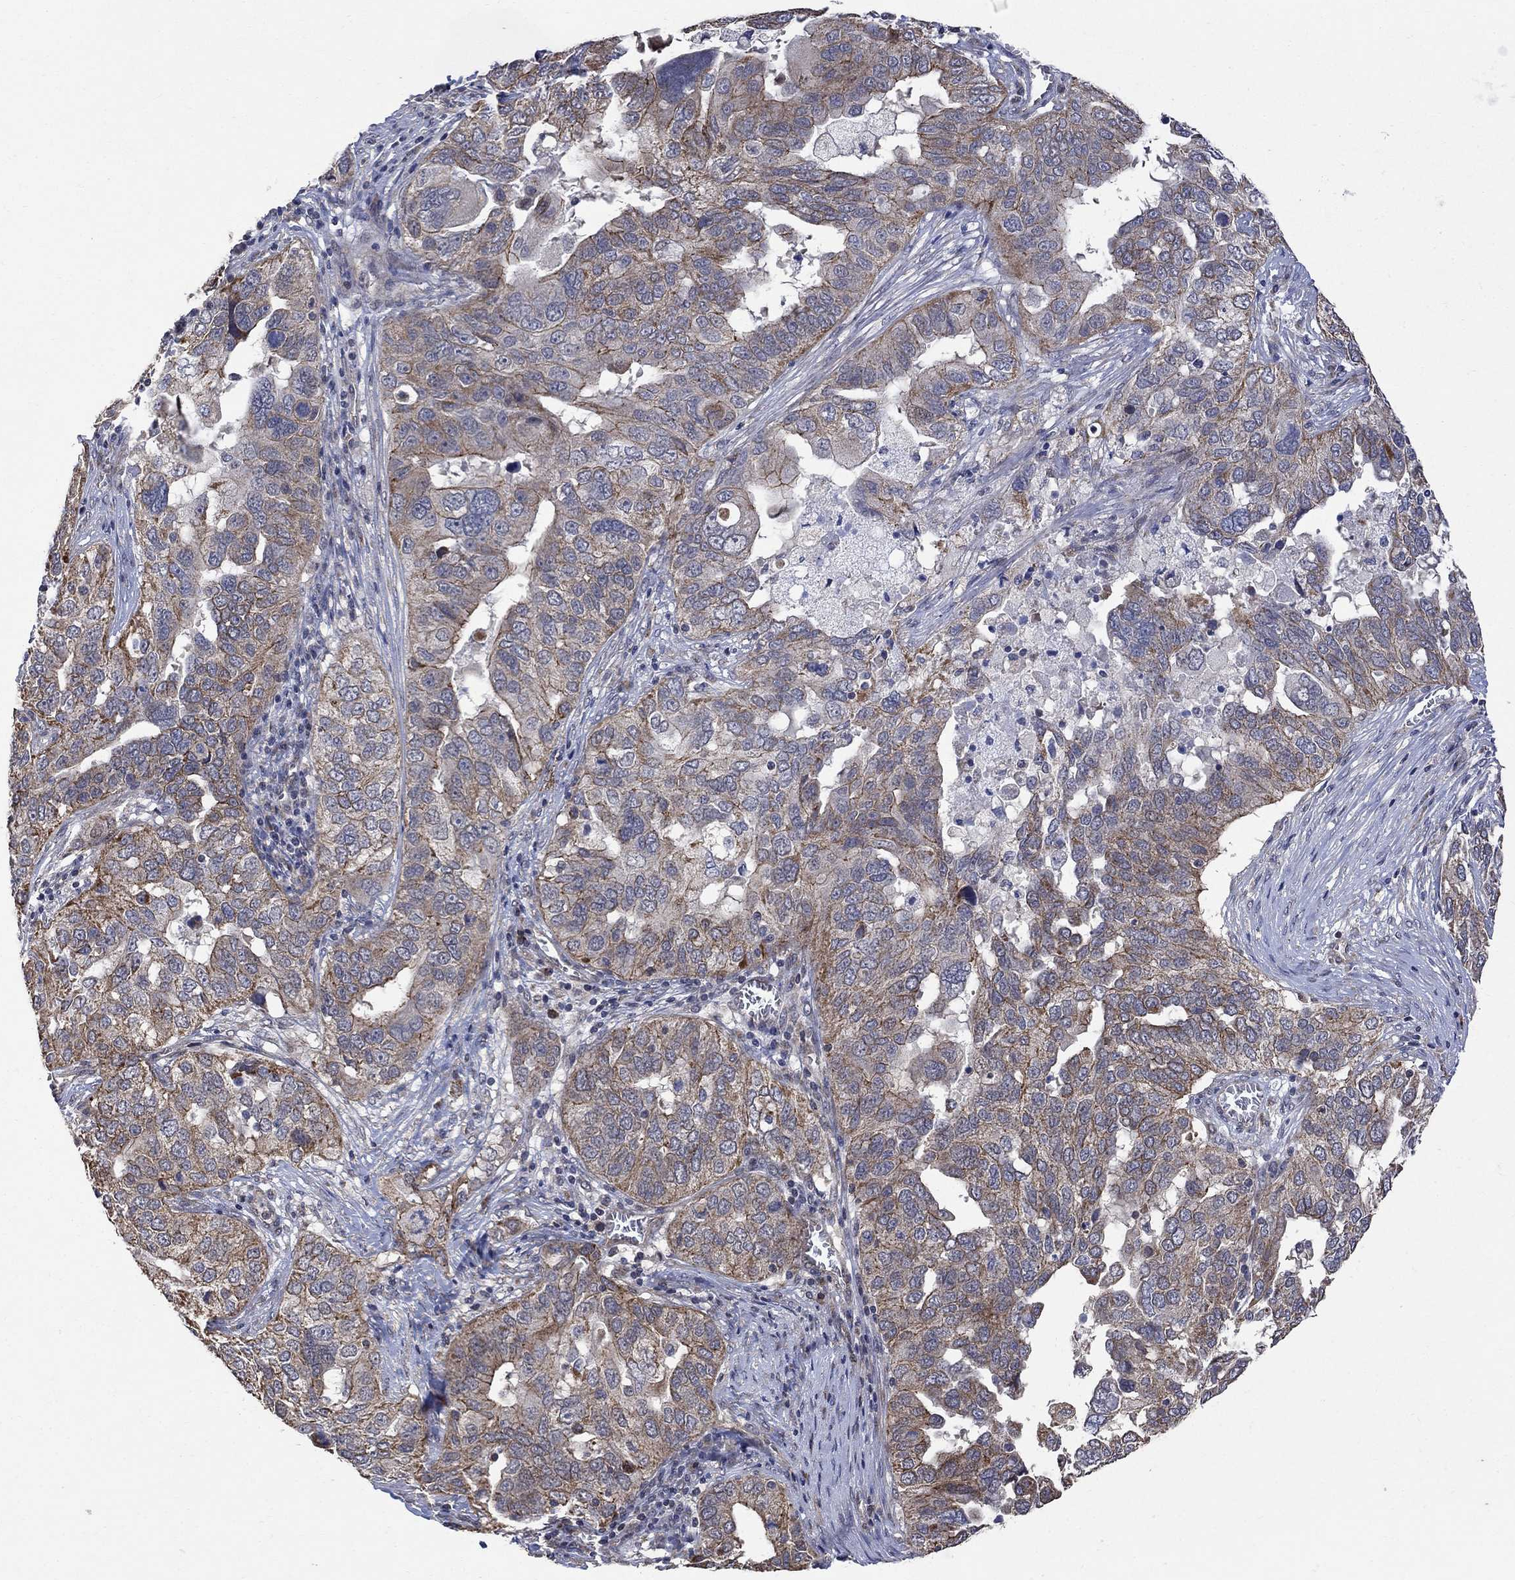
{"staining": {"intensity": "strong", "quantity": "25%-75%", "location": "cytoplasmic/membranous"}, "tissue": "ovarian cancer", "cell_type": "Tumor cells", "image_type": "cancer", "snomed": [{"axis": "morphology", "description": "Carcinoma, endometroid"}, {"axis": "topography", "description": "Soft tissue"}, {"axis": "topography", "description": "Ovary"}], "caption": "A photomicrograph showing strong cytoplasmic/membranous expression in approximately 25%-75% of tumor cells in endometroid carcinoma (ovarian), as visualized by brown immunohistochemical staining.", "gene": "ANKRA2", "patient": {"sex": "female", "age": 52}}